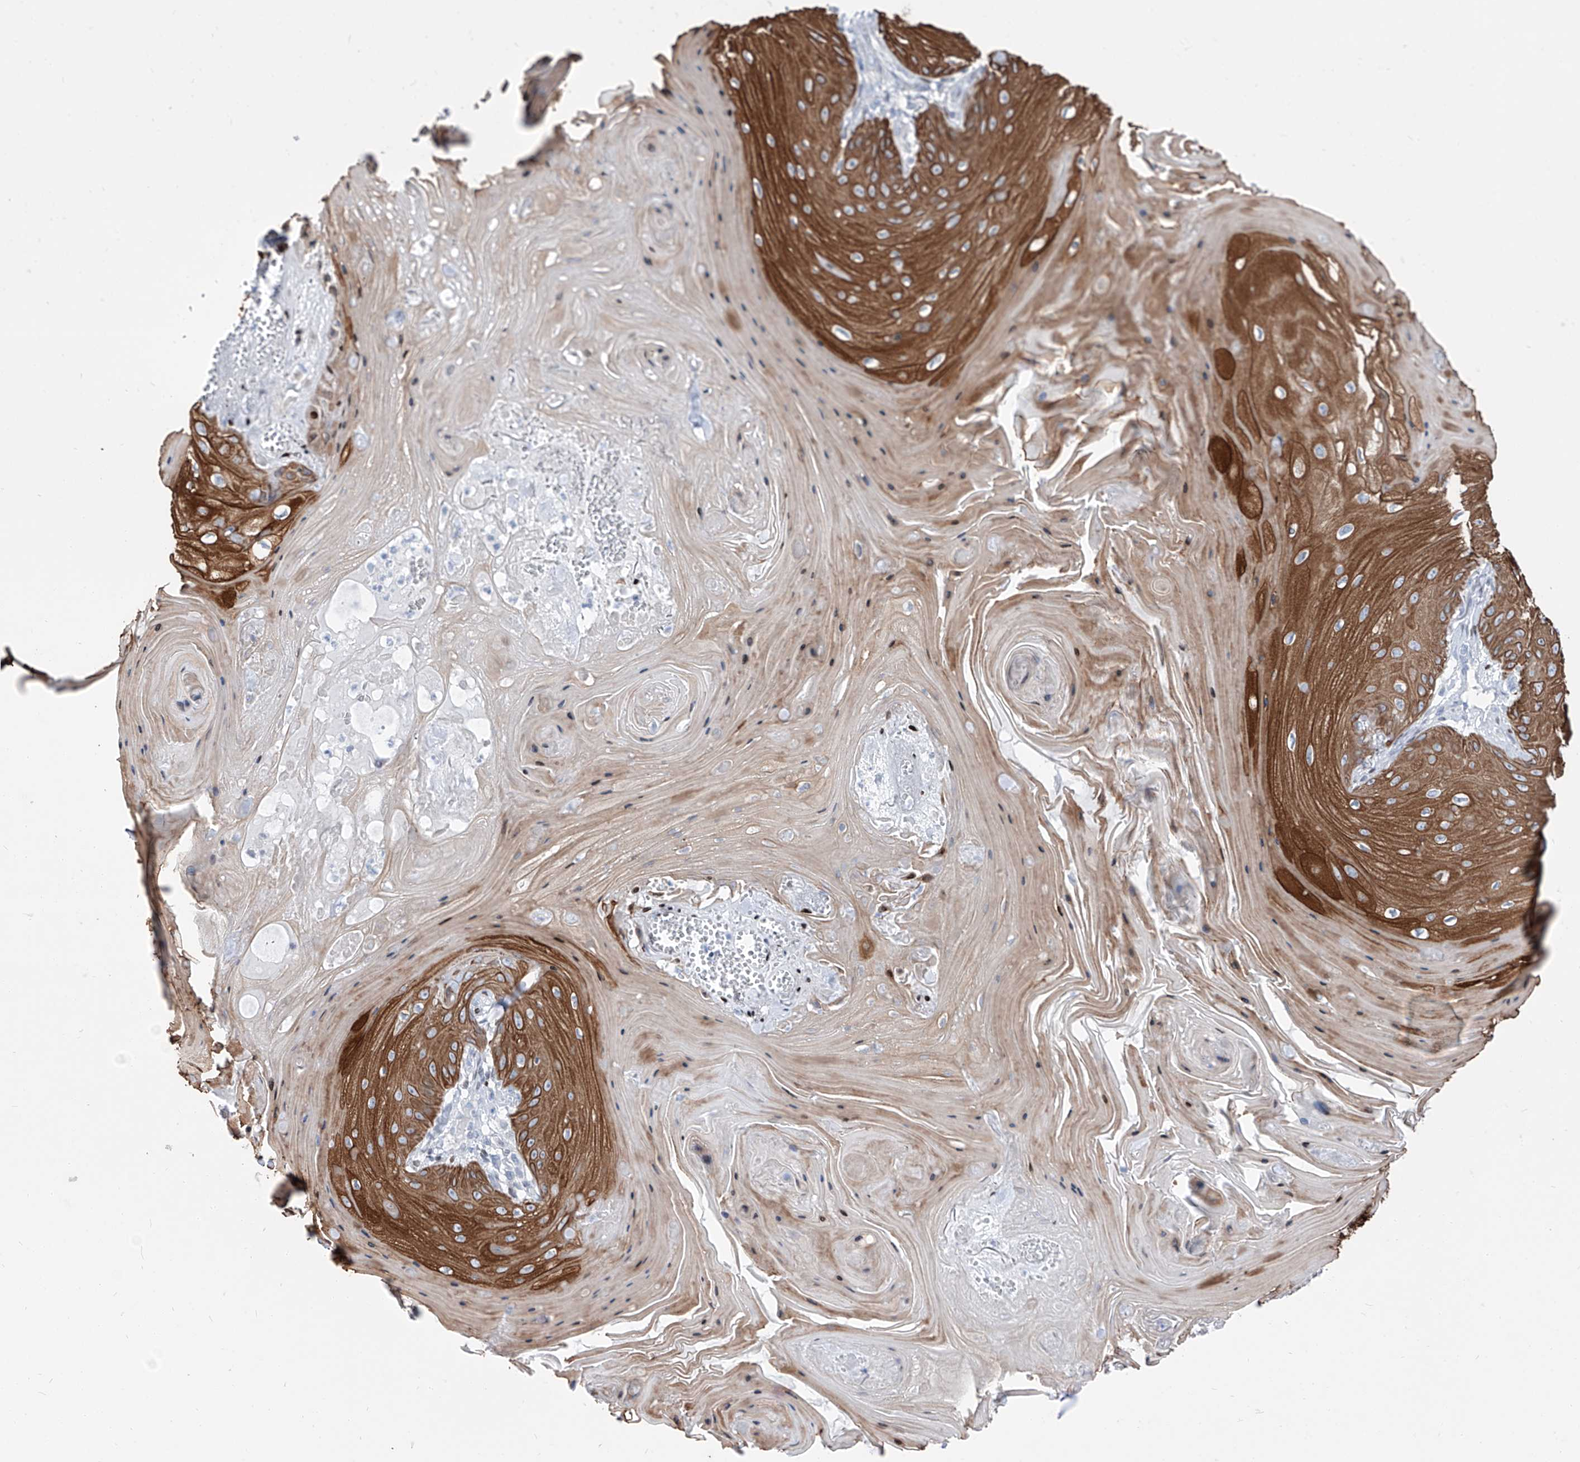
{"staining": {"intensity": "strong", "quantity": "25%-75%", "location": "cytoplasmic/membranous,nuclear"}, "tissue": "skin cancer", "cell_type": "Tumor cells", "image_type": "cancer", "snomed": [{"axis": "morphology", "description": "Squamous cell carcinoma, NOS"}, {"axis": "topography", "description": "Skin"}], "caption": "Immunohistochemistry (IHC) photomicrograph of squamous cell carcinoma (skin) stained for a protein (brown), which displays high levels of strong cytoplasmic/membranous and nuclear staining in approximately 25%-75% of tumor cells.", "gene": "FRS3", "patient": {"sex": "male", "age": 74}}